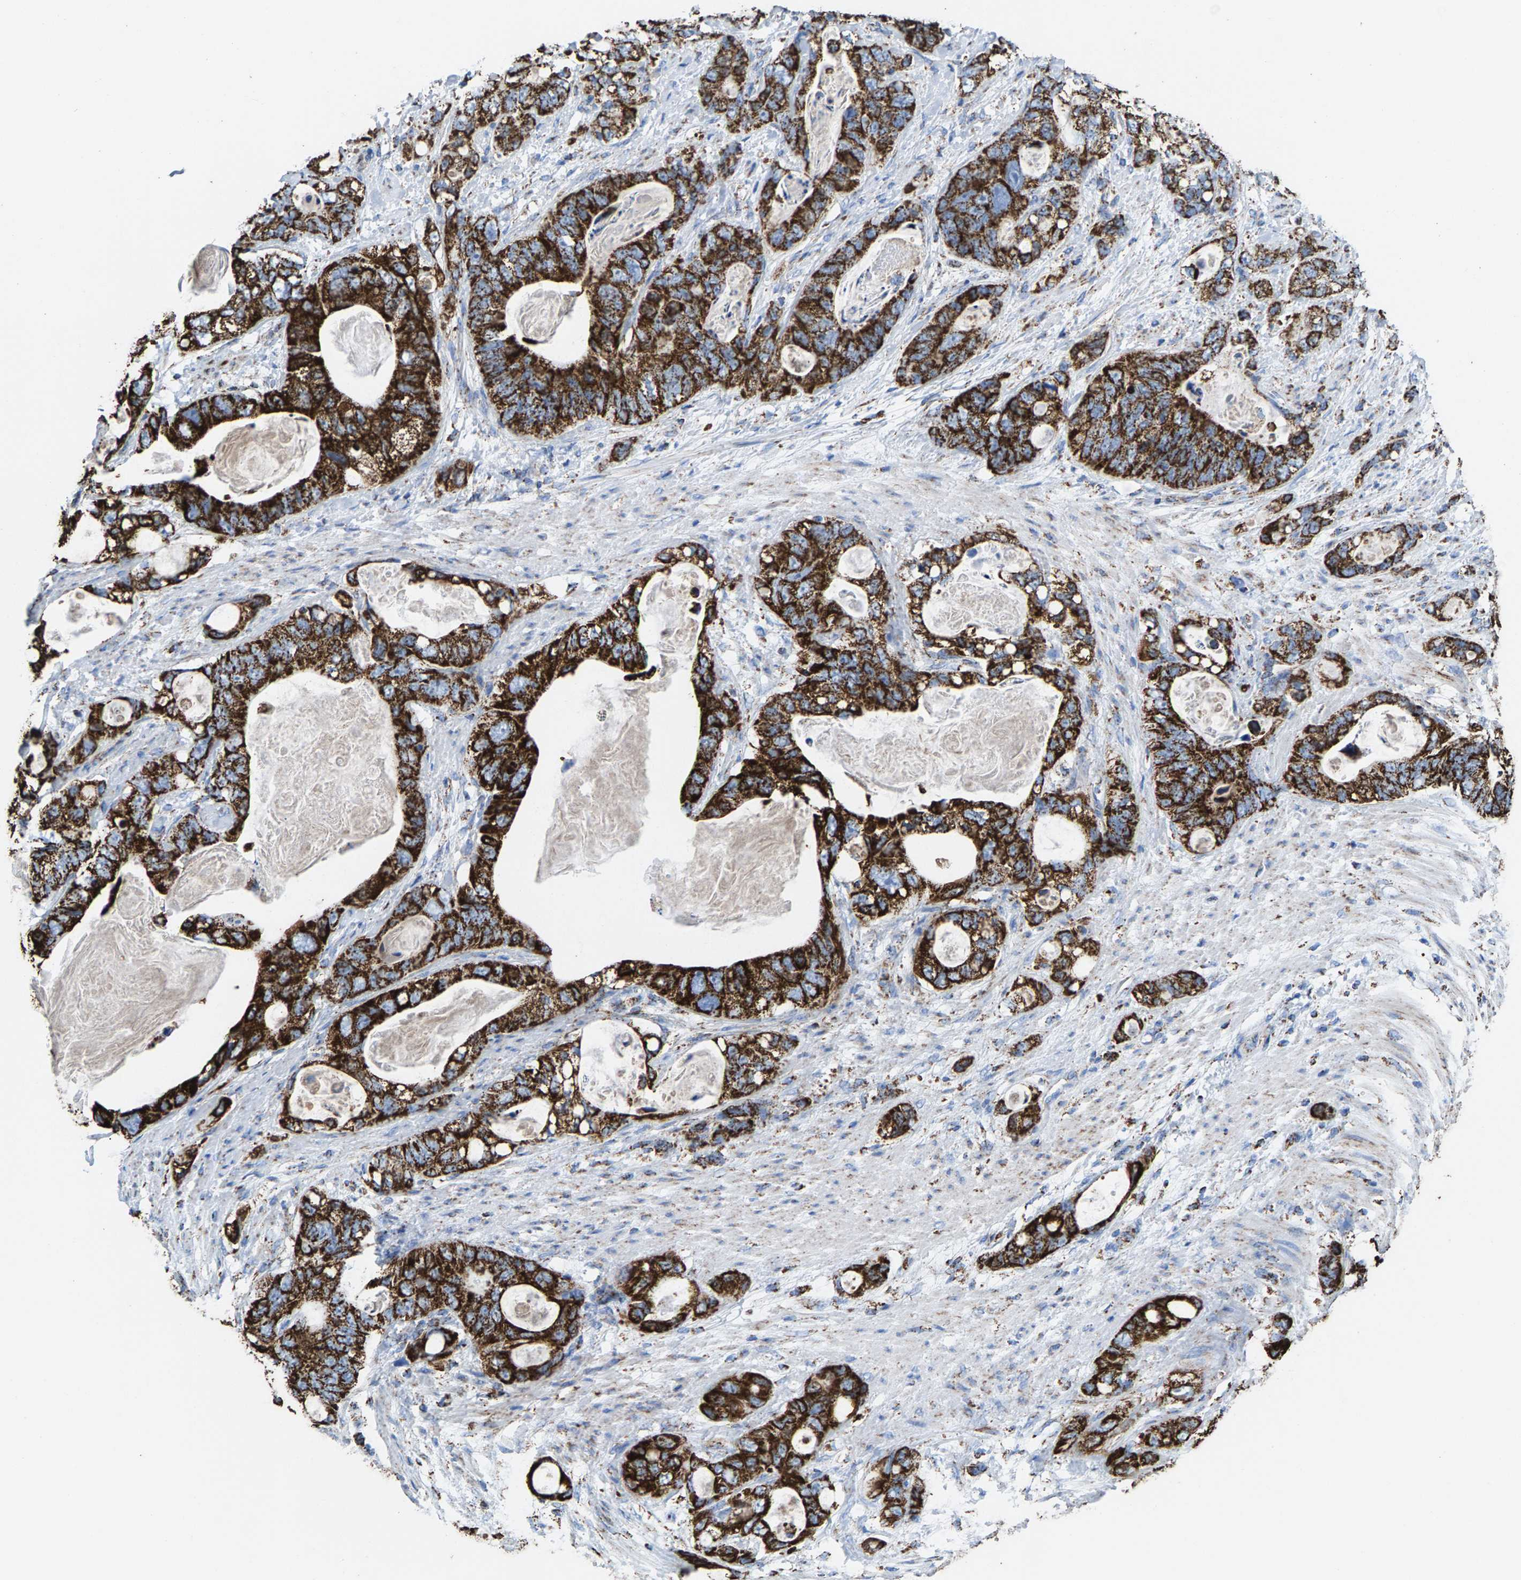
{"staining": {"intensity": "strong", "quantity": ">75%", "location": "cytoplasmic/membranous"}, "tissue": "stomach cancer", "cell_type": "Tumor cells", "image_type": "cancer", "snomed": [{"axis": "morphology", "description": "Normal tissue, NOS"}, {"axis": "morphology", "description": "Adenocarcinoma, NOS"}, {"axis": "topography", "description": "Stomach"}], "caption": "Immunohistochemistry histopathology image of human stomach cancer stained for a protein (brown), which displays high levels of strong cytoplasmic/membranous staining in approximately >75% of tumor cells.", "gene": "ECHS1", "patient": {"sex": "female", "age": 89}}